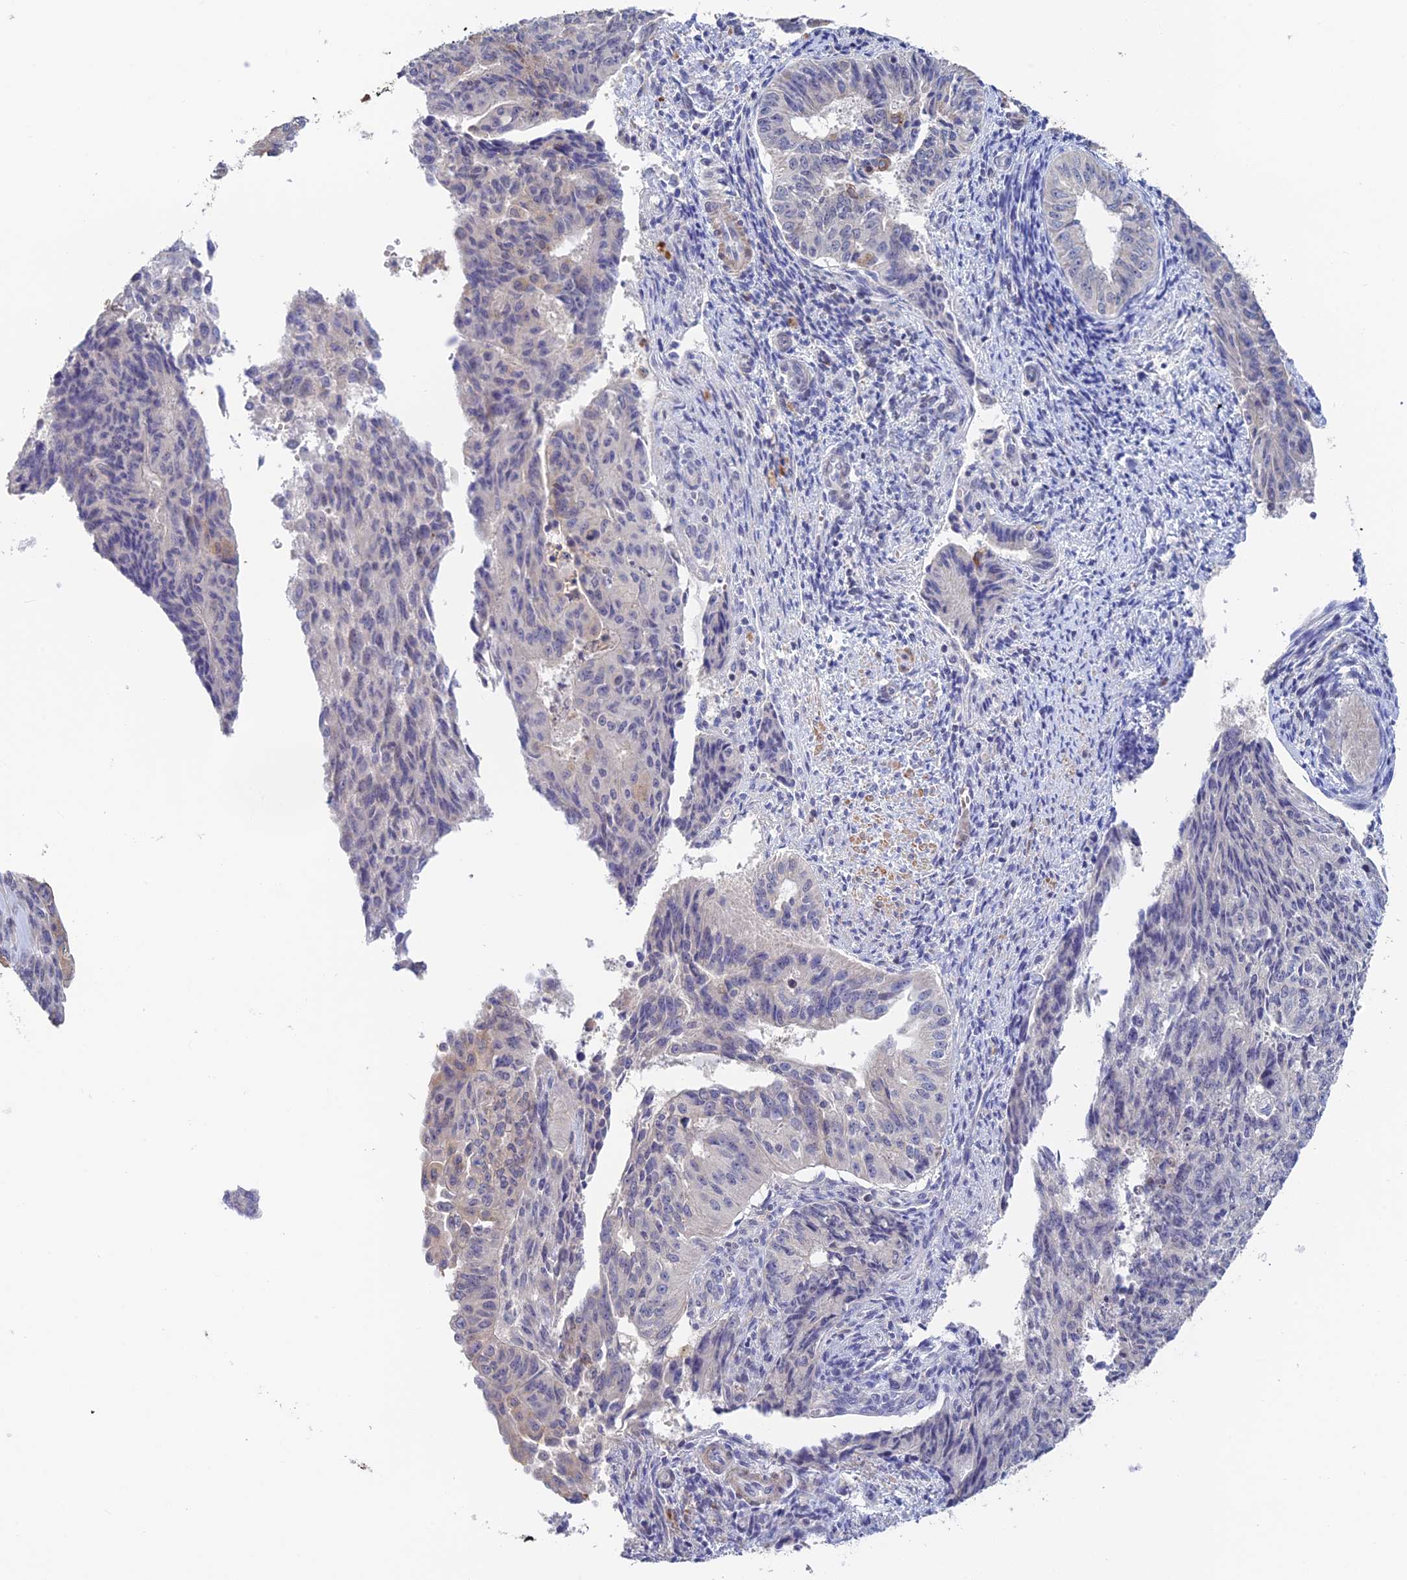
{"staining": {"intensity": "negative", "quantity": "none", "location": "none"}, "tissue": "endometrial cancer", "cell_type": "Tumor cells", "image_type": "cancer", "snomed": [{"axis": "morphology", "description": "Adenocarcinoma, NOS"}, {"axis": "topography", "description": "Endometrium"}], "caption": "Protein analysis of endometrial cancer exhibits no significant expression in tumor cells. (Stains: DAB immunohistochemistry (IHC) with hematoxylin counter stain, Microscopy: brightfield microscopy at high magnification).", "gene": "CWH43", "patient": {"sex": "female", "age": 32}}